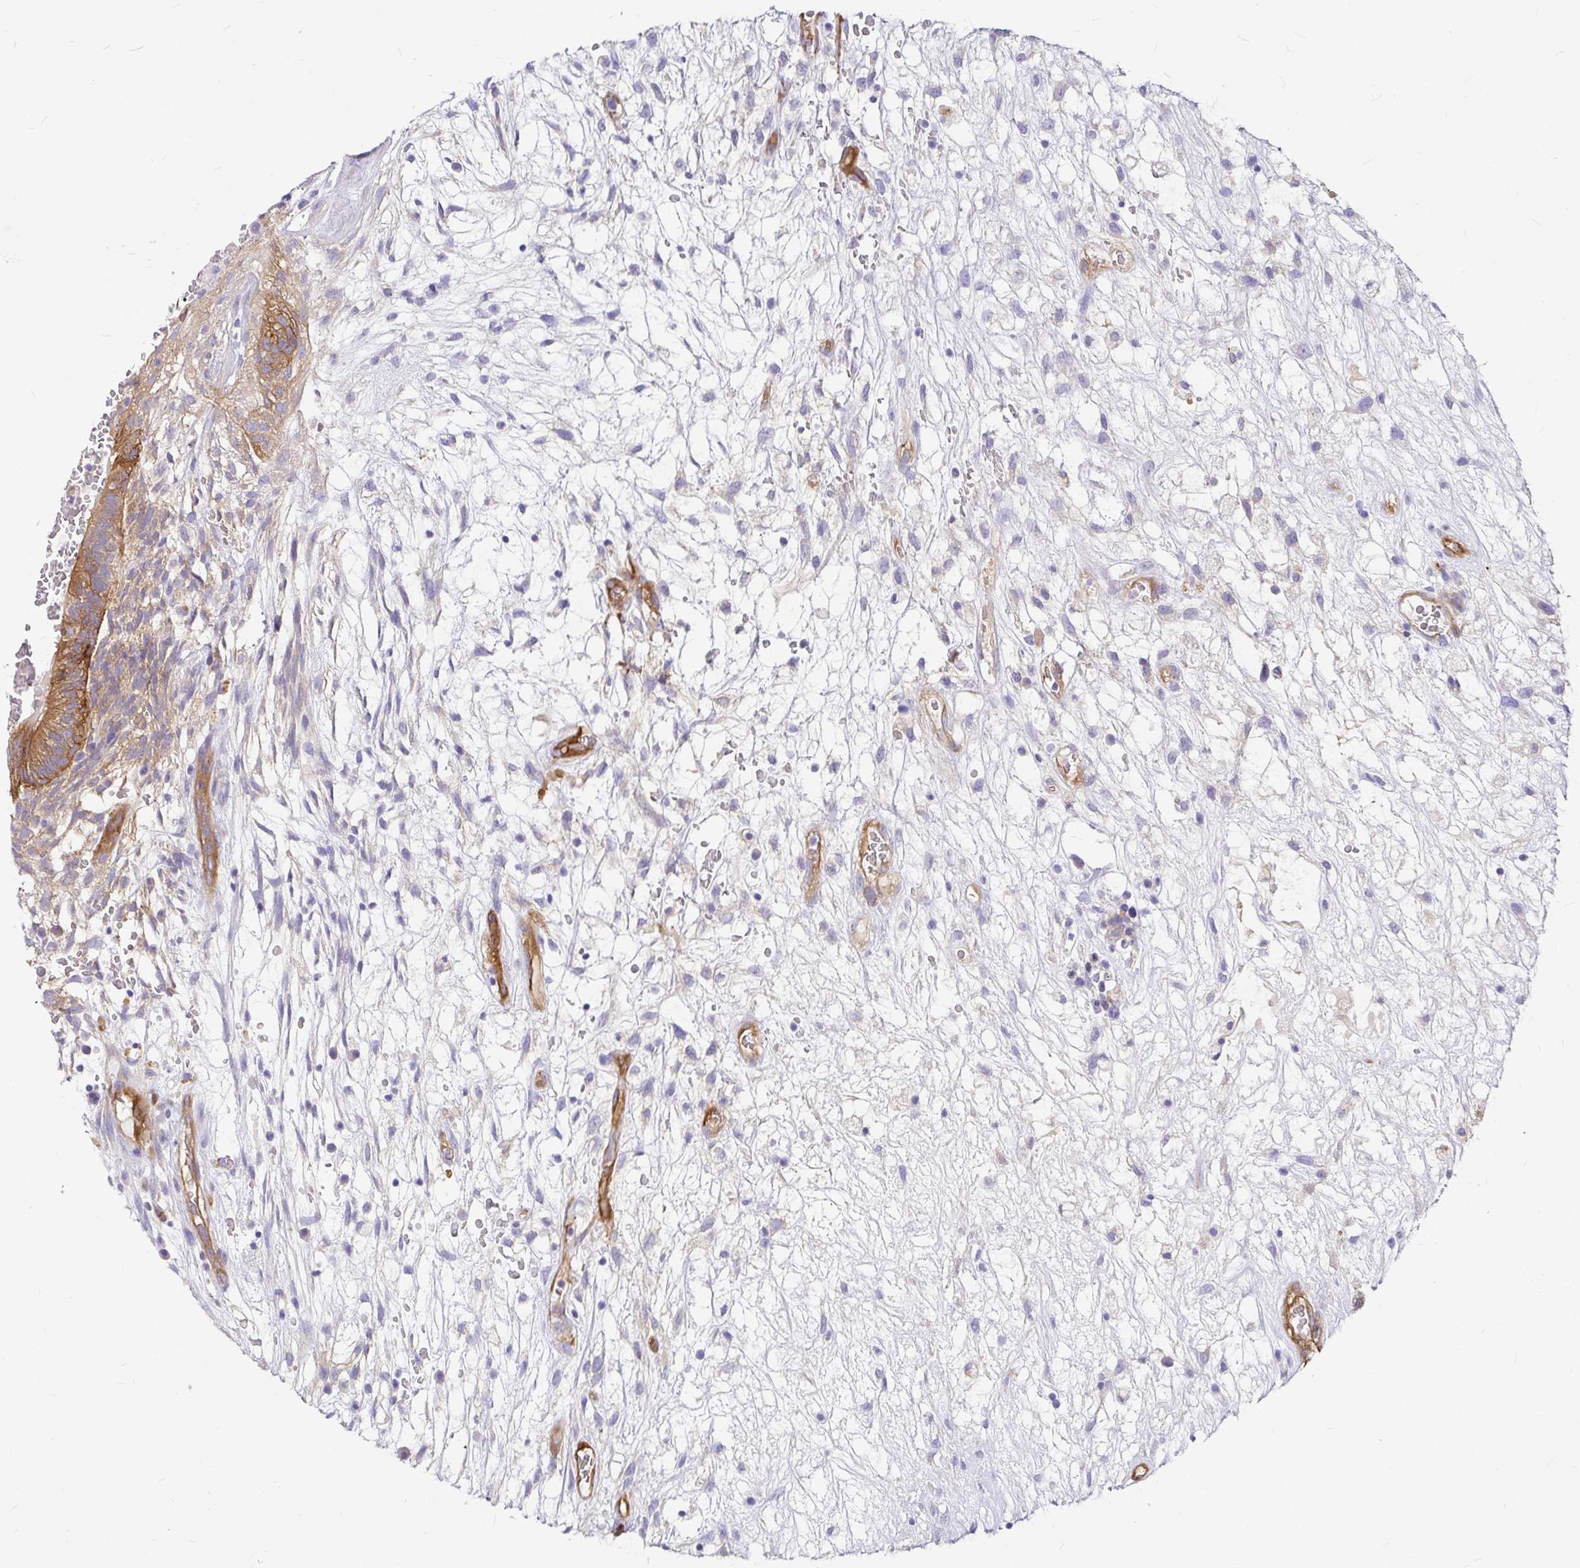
{"staining": {"intensity": "moderate", "quantity": ">75%", "location": "cytoplasmic/membranous"}, "tissue": "testis cancer", "cell_type": "Tumor cells", "image_type": "cancer", "snomed": [{"axis": "morphology", "description": "Normal tissue, NOS"}, {"axis": "morphology", "description": "Carcinoma, Embryonal, NOS"}, {"axis": "topography", "description": "Testis"}], "caption": "Testis cancer stained with a protein marker shows moderate staining in tumor cells.", "gene": "MYO1B", "patient": {"sex": "male", "age": 32}}